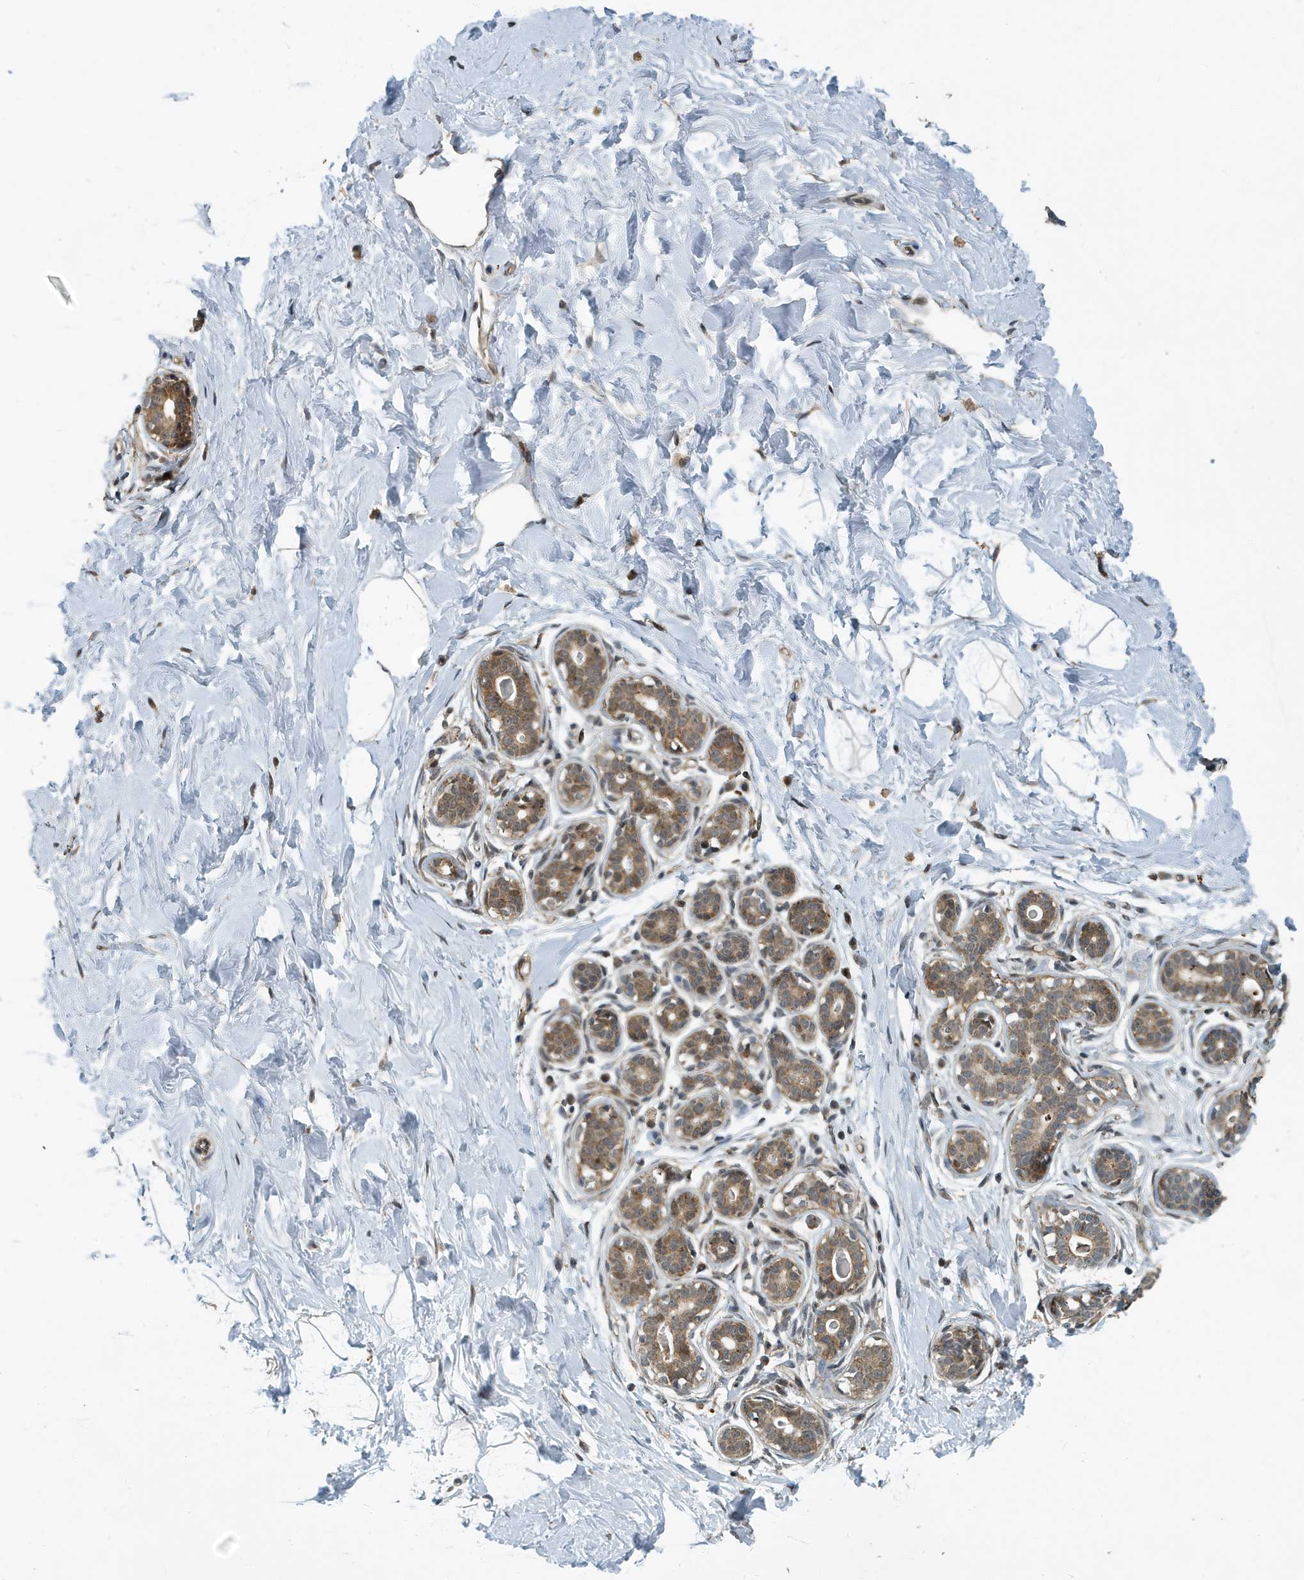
{"staining": {"intensity": "weak", "quantity": "25%-75%", "location": "cytoplasmic/membranous"}, "tissue": "breast", "cell_type": "Adipocytes", "image_type": "normal", "snomed": [{"axis": "morphology", "description": "Normal tissue, NOS"}, {"axis": "morphology", "description": "Adenoma, NOS"}, {"axis": "topography", "description": "Breast"}], "caption": "Immunohistochemistry (DAB (3,3'-diaminobenzidine)) staining of normal human breast reveals weak cytoplasmic/membranous protein expression in about 25%-75% of adipocytes. Using DAB (brown) and hematoxylin (blue) stains, captured at high magnification using brightfield microscopy.", "gene": "KIF15", "patient": {"sex": "female", "age": 23}}